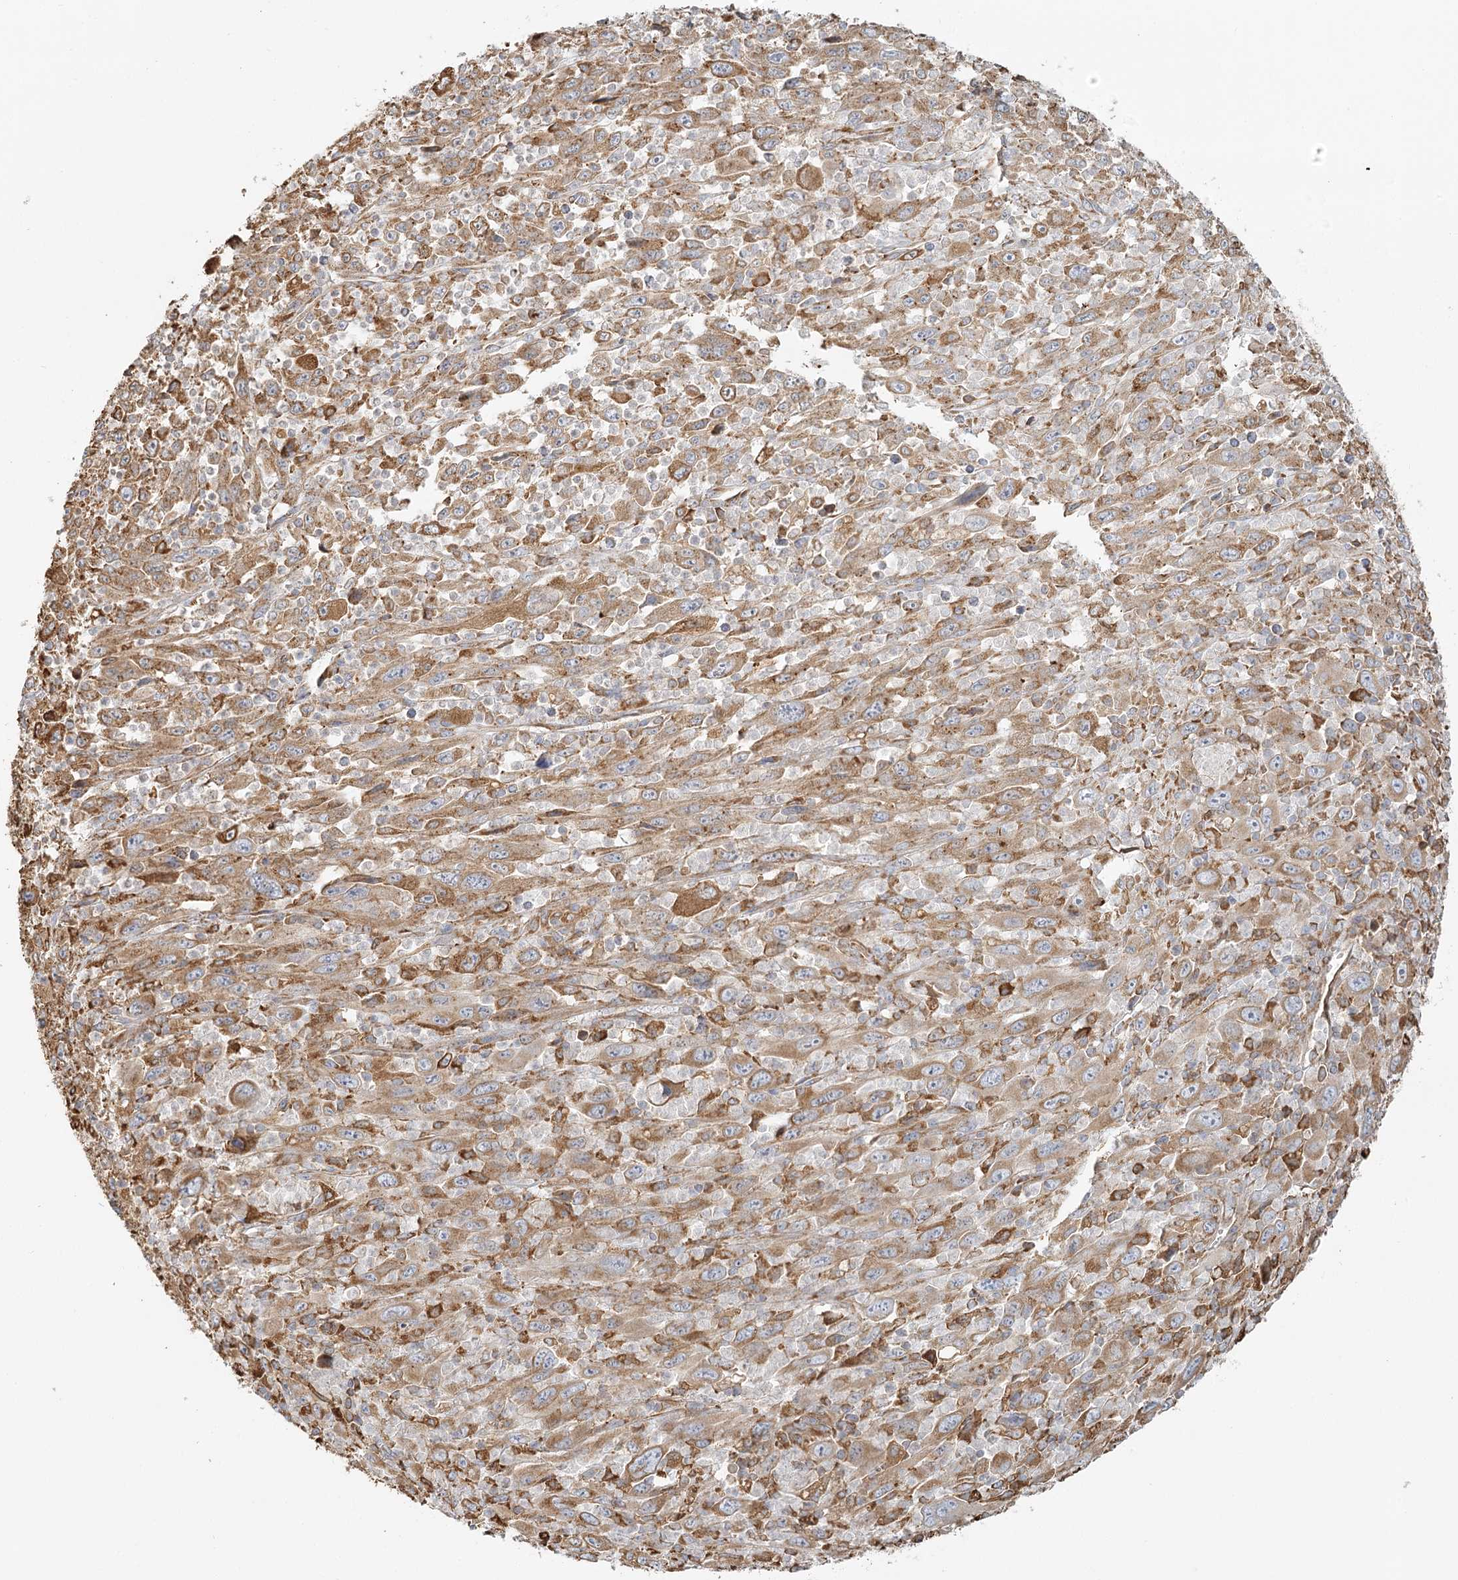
{"staining": {"intensity": "moderate", "quantity": ">75%", "location": "cytoplasmic/membranous"}, "tissue": "melanoma", "cell_type": "Tumor cells", "image_type": "cancer", "snomed": [{"axis": "morphology", "description": "Malignant melanoma, Metastatic site"}, {"axis": "topography", "description": "Skin"}], "caption": "There is medium levels of moderate cytoplasmic/membranous staining in tumor cells of melanoma, as demonstrated by immunohistochemical staining (brown color).", "gene": "TAS1R1", "patient": {"sex": "female", "age": 56}}